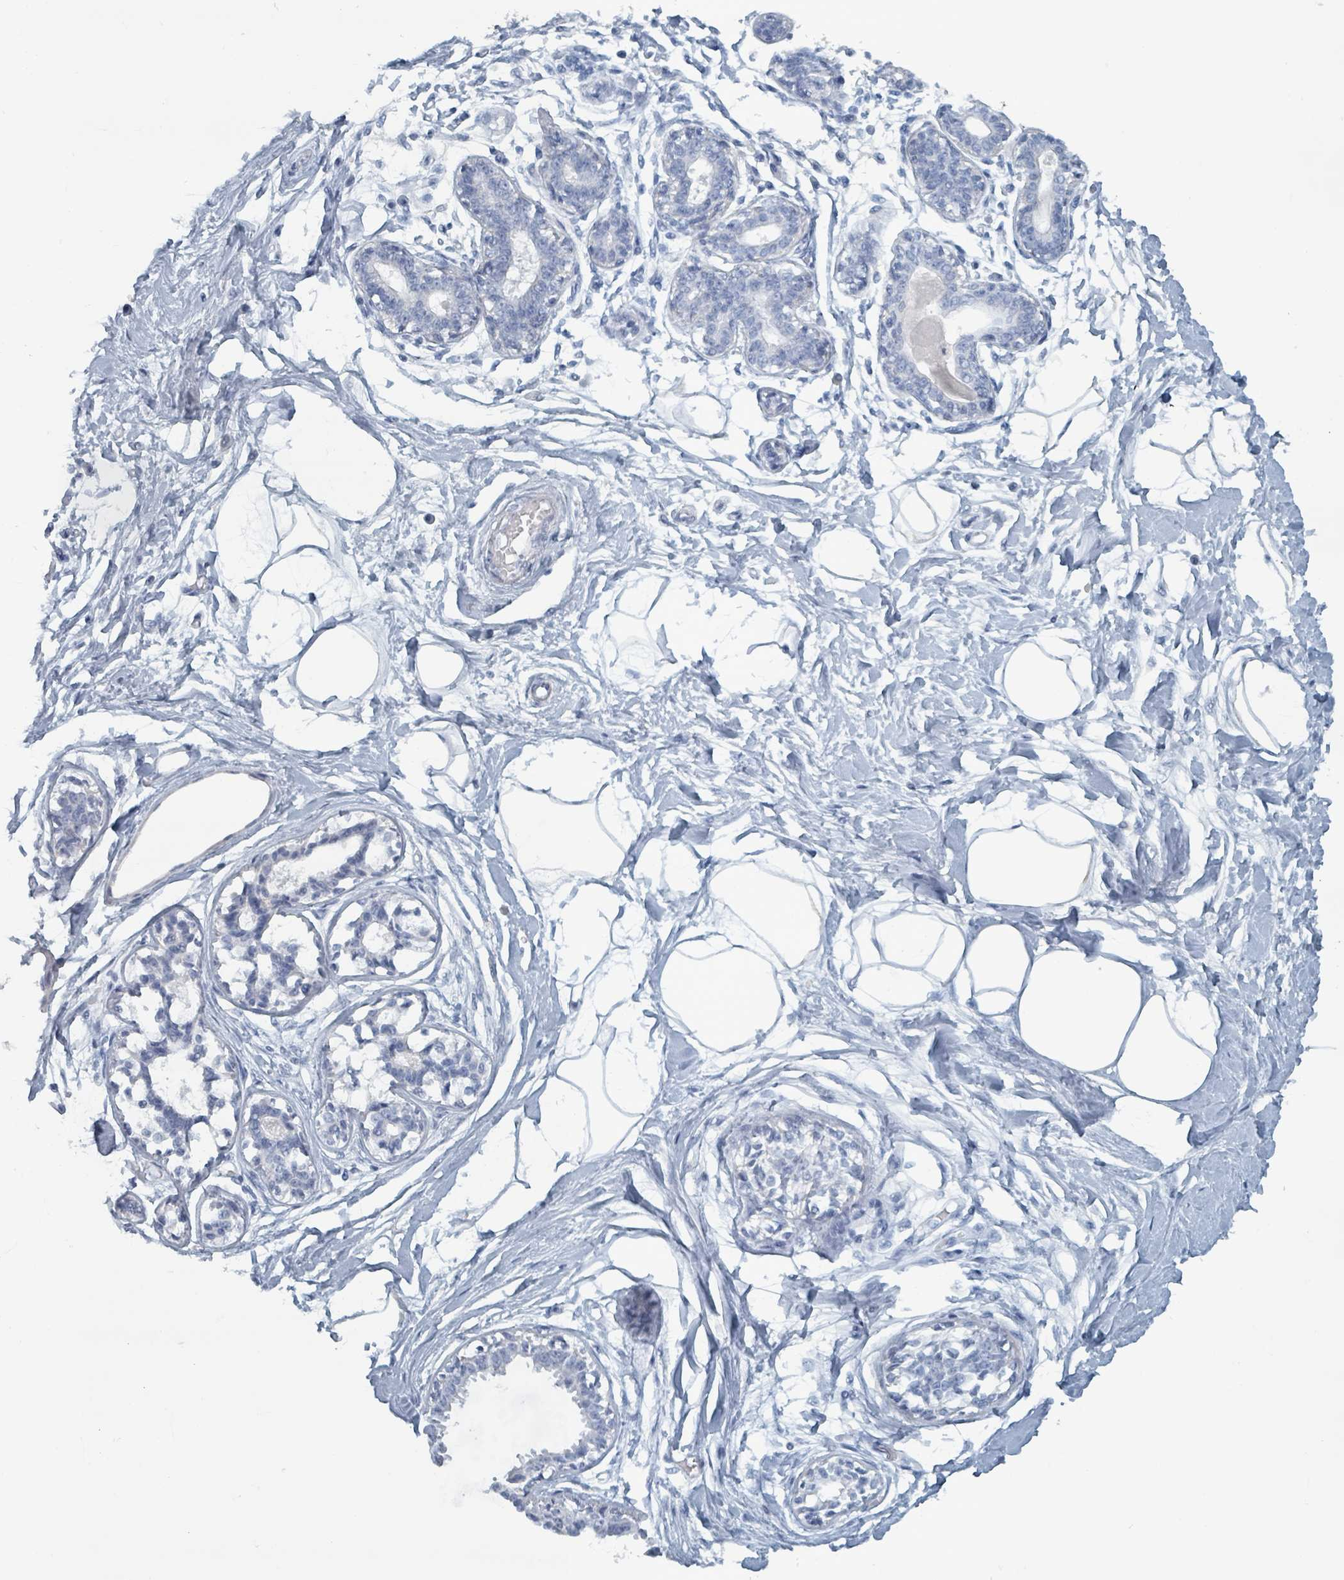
{"staining": {"intensity": "negative", "quantity": "none", "location": "none"}, "tissue": "breast", "cell_type": "Adipocytes", "image_type": "normal", "snomed": [{"axis": "morphology", "description": "Normal tissue, NOS"}, {"axis": "topography", "description": "Breast"}], "caption": "DAB (3,3'-diaminobenzidine) immunohistochemical staining of unremarkable human breast displays no significant positivity in adipocytes.", "gene": "HEATR5A", "patient": {"sex": "female", "age": 45}}